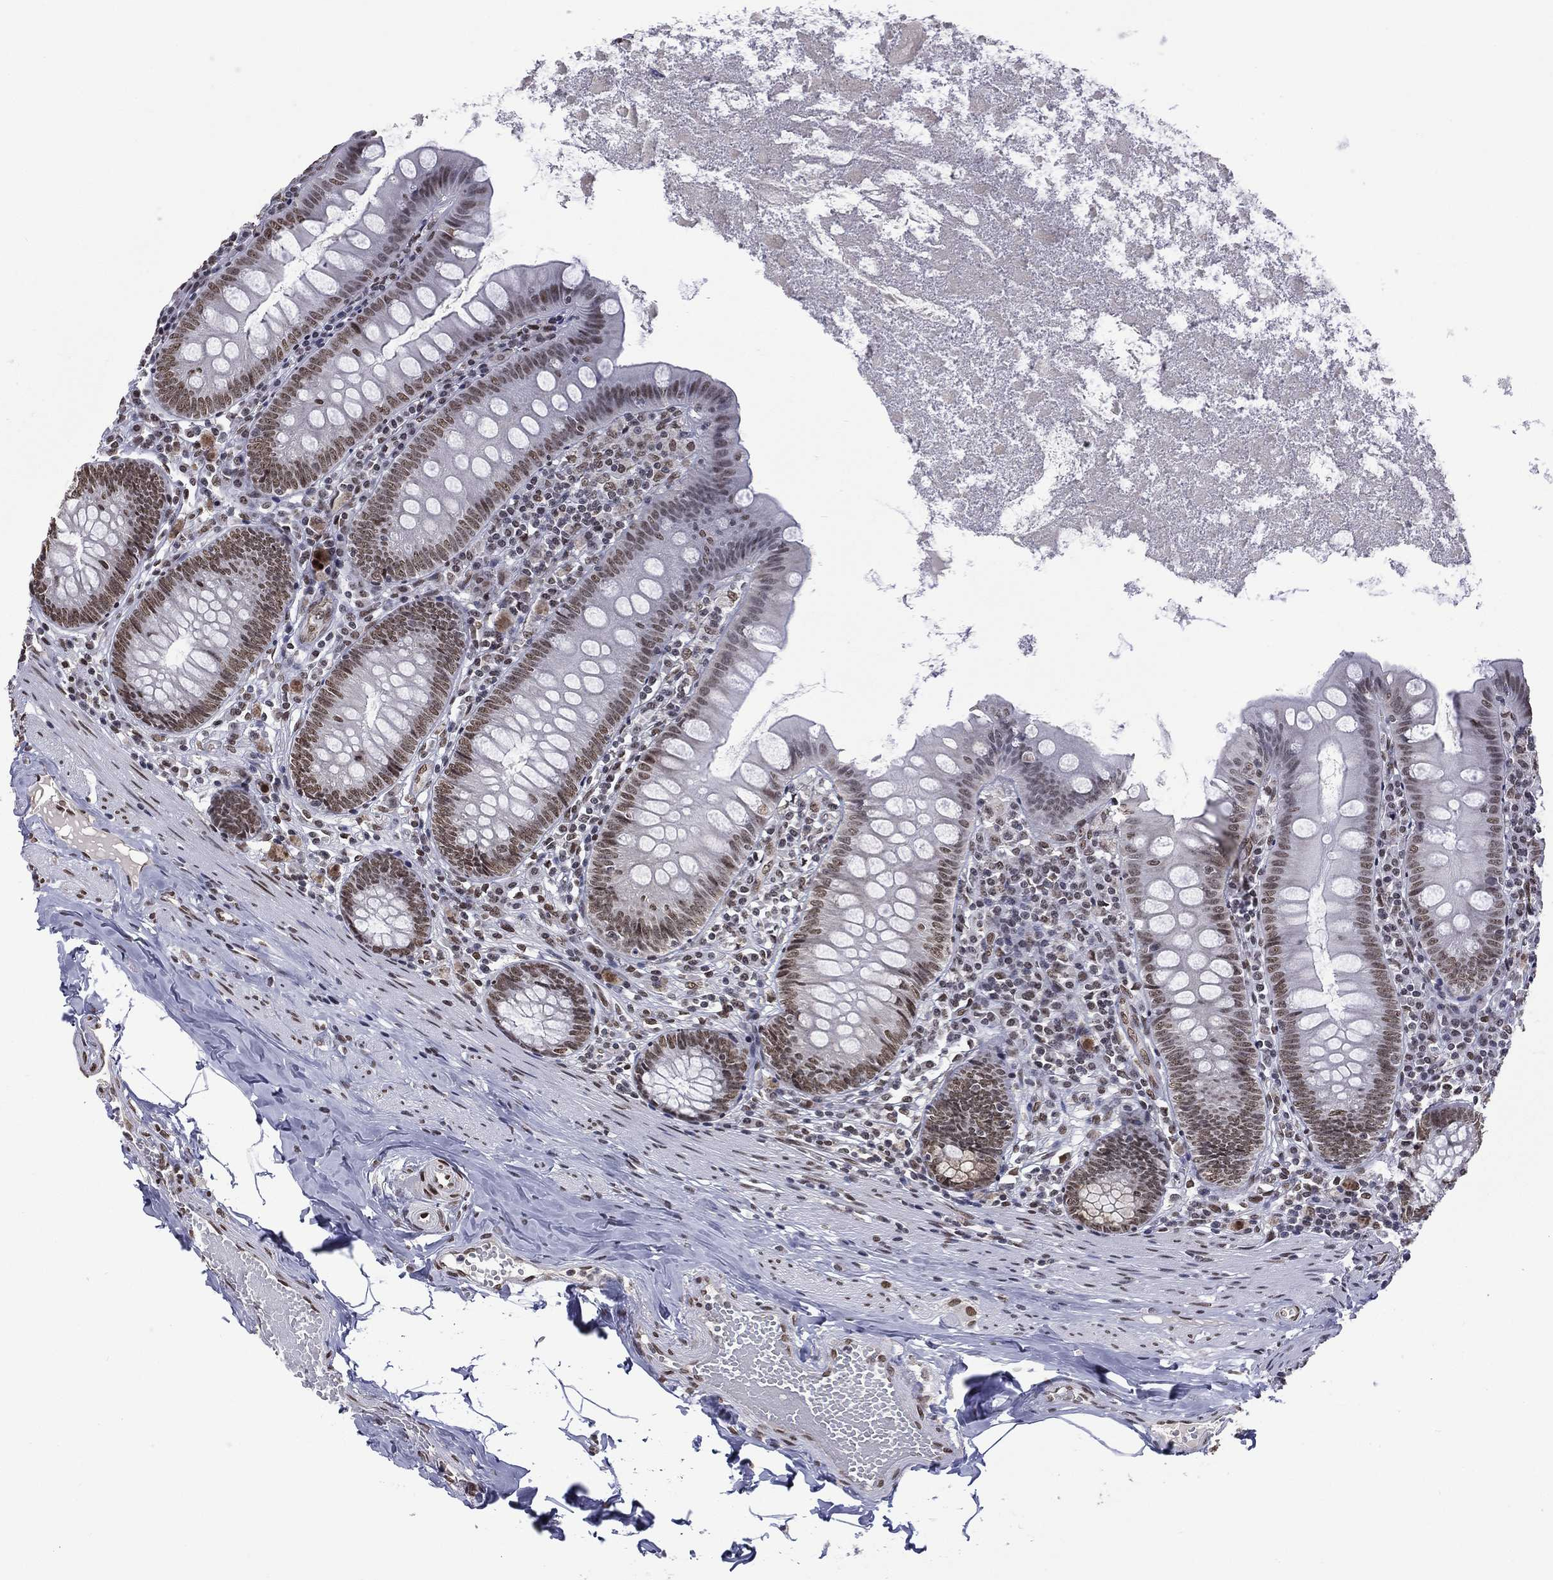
{"staining": {"intensity": "moderate", "quantity": ">75%", "location": "nuclear"}, "tissue": "appendix", "cell_type": "Glandular cells", "image_type": "normal", "snomed": [{"axis": "morphology", "description": "Normal tissue, NOS"}, {"axis": "topography", "description": "Appendix"}], "caption": "Protein expression analysis of unremarkable human appendix reveals moderate nuclear positivity in approximately >75% of glandular cells. The staining was performed using DAB (3,3'-diaminobenzidine) to visualize the protein expression in brown, while the nuclei were stained in blue with hematoxylin (Magnification: 20x).", "gene": "C5orf24", "patient": {"sex": "female", "age": 82}}